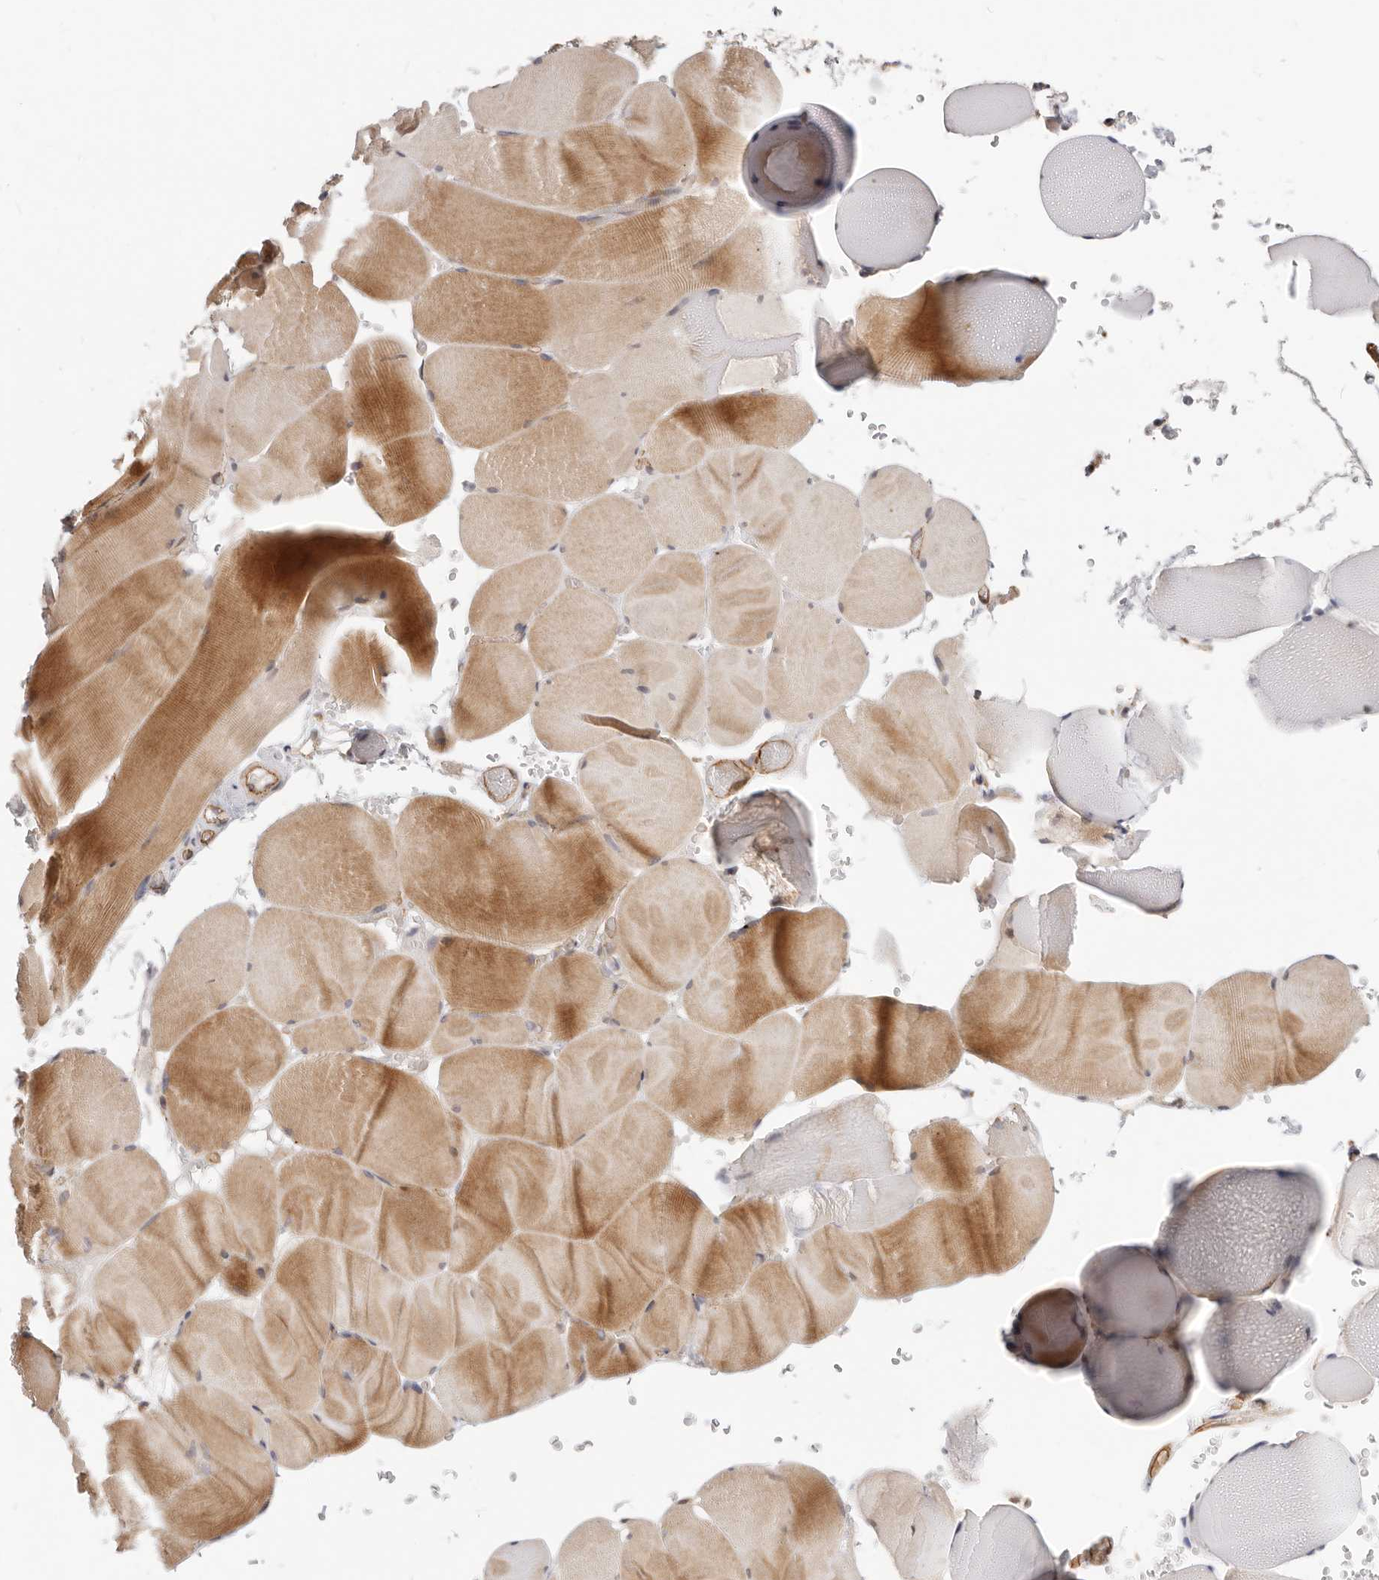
{"staining": {"intensity": "moderate", "quantity": "25%-75%", "location": "cytoplasmic/membranous"}, "tissue": "skeletal muscle", "cell_type": "Myocytes", "image_type": "normal", "snomed": [{"axis": "morphology", "description": "Normal tissue, NOS"}, {"axis": "topography", "description": "Skeletal muscle"}], "caption": "Moderate cytoplasmic/membranous staining is present in approximately 25%-75% of myocytes in normal skeletal muscle. (brown staining indicates protein expression, while blue staining denotes nuclei).", "gene": "USP49", "patient": {"sex": "male", "age": 62}}